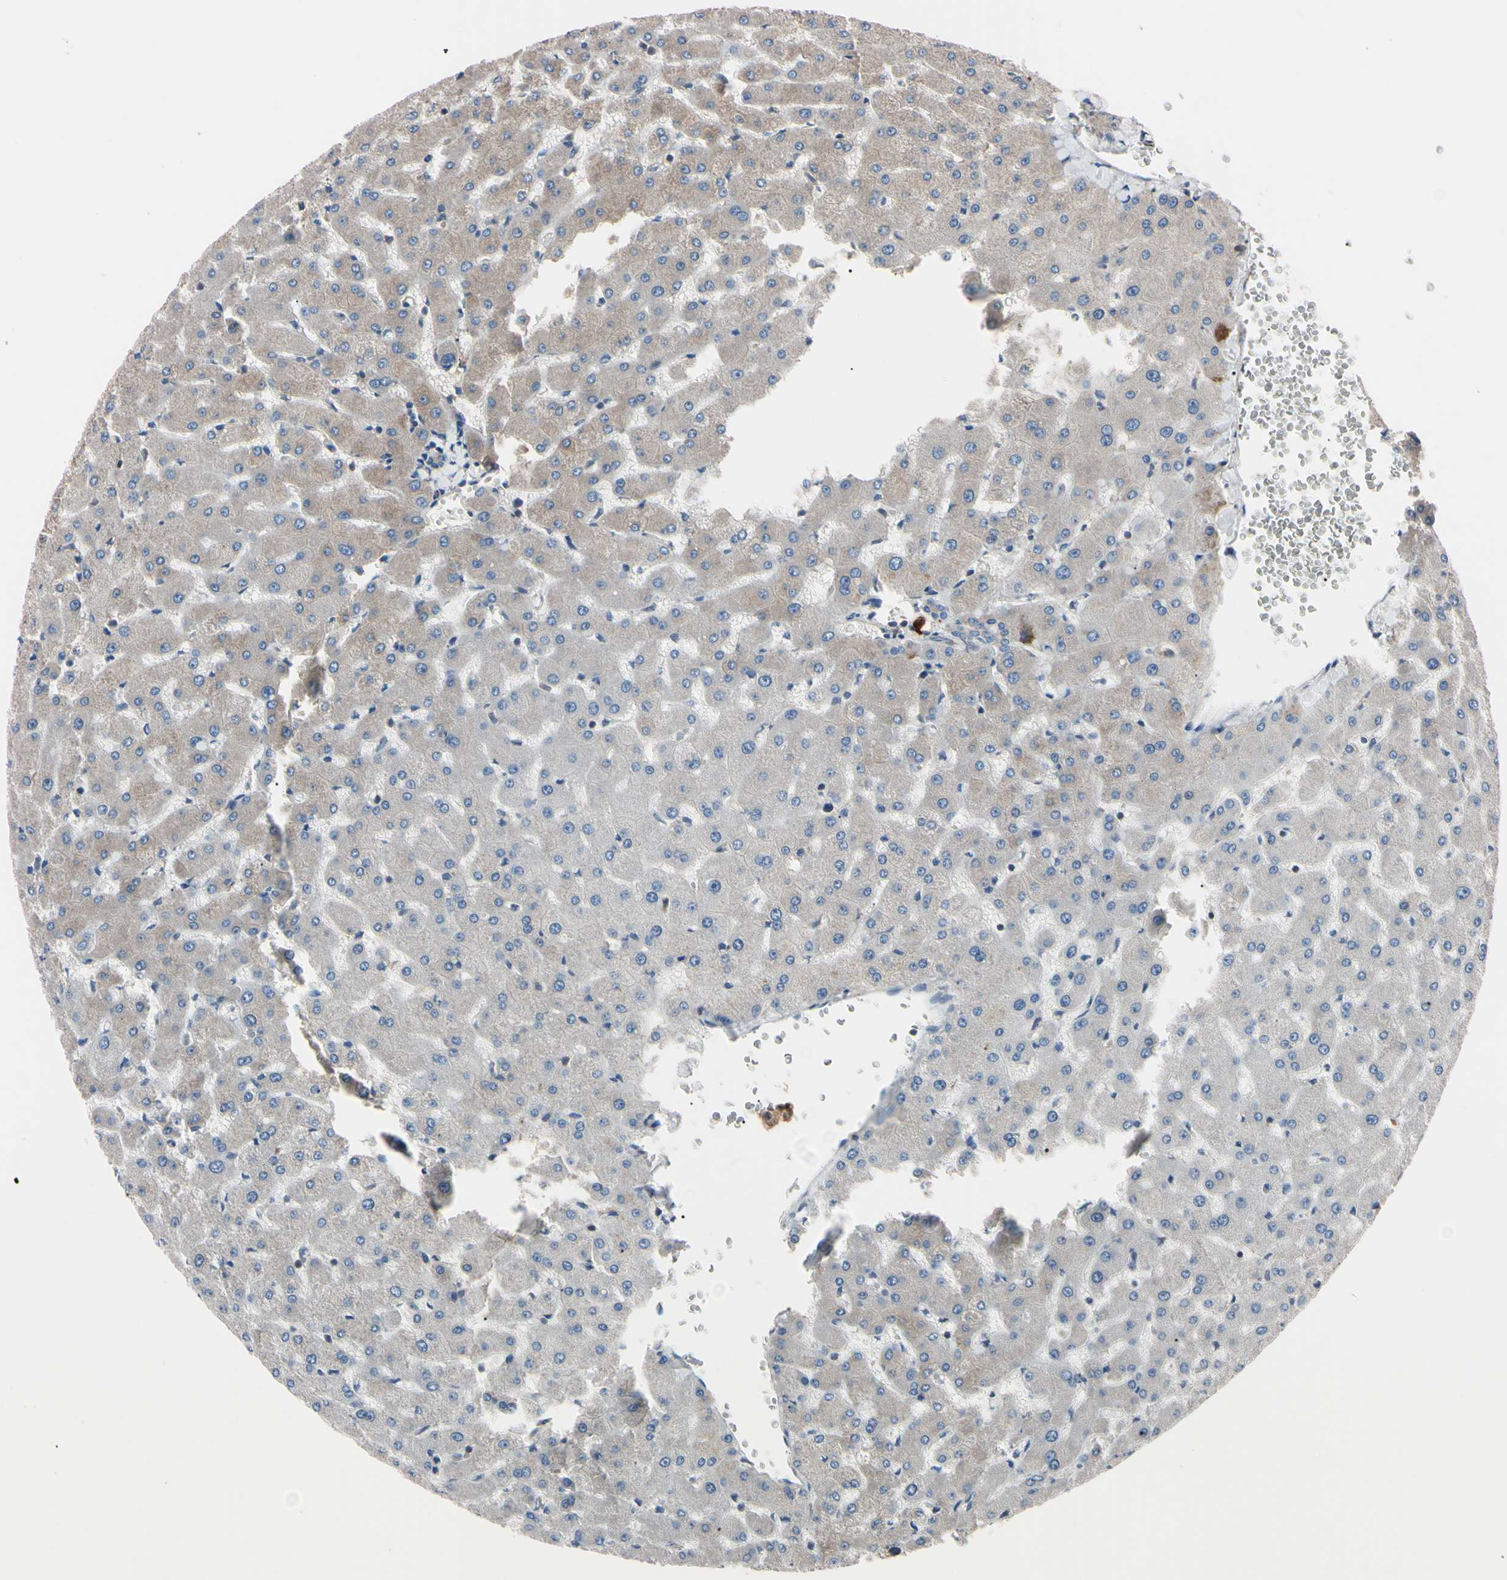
{"staining": {"intensity": "weak", "quantity": ">75%", "location": "cytoplasmic/membranous"}, "tissue": "liver", "cell_type": "Cholangiocytes", "image_type": "normal", "snomed": [{"axis": "morphology", "description": "Normal tissue, NOS"}, {"axis": "topography", "description": "Liver"}], "caption": "IHC (DAB (3,3'-diaminobenzidine)) staining of unremarkable human liver shows weak cytoplasmic/membranous protein positivity in approximately >75% of cholangiocytes. Using DAB (3,3'-diaminobenzidine) (brown) and hematoxylin (blue) stains, captured at high magnification using brightfield microscopy.", "gene": "PRKACA", "patient": {"sex": "female", "age": 63}}